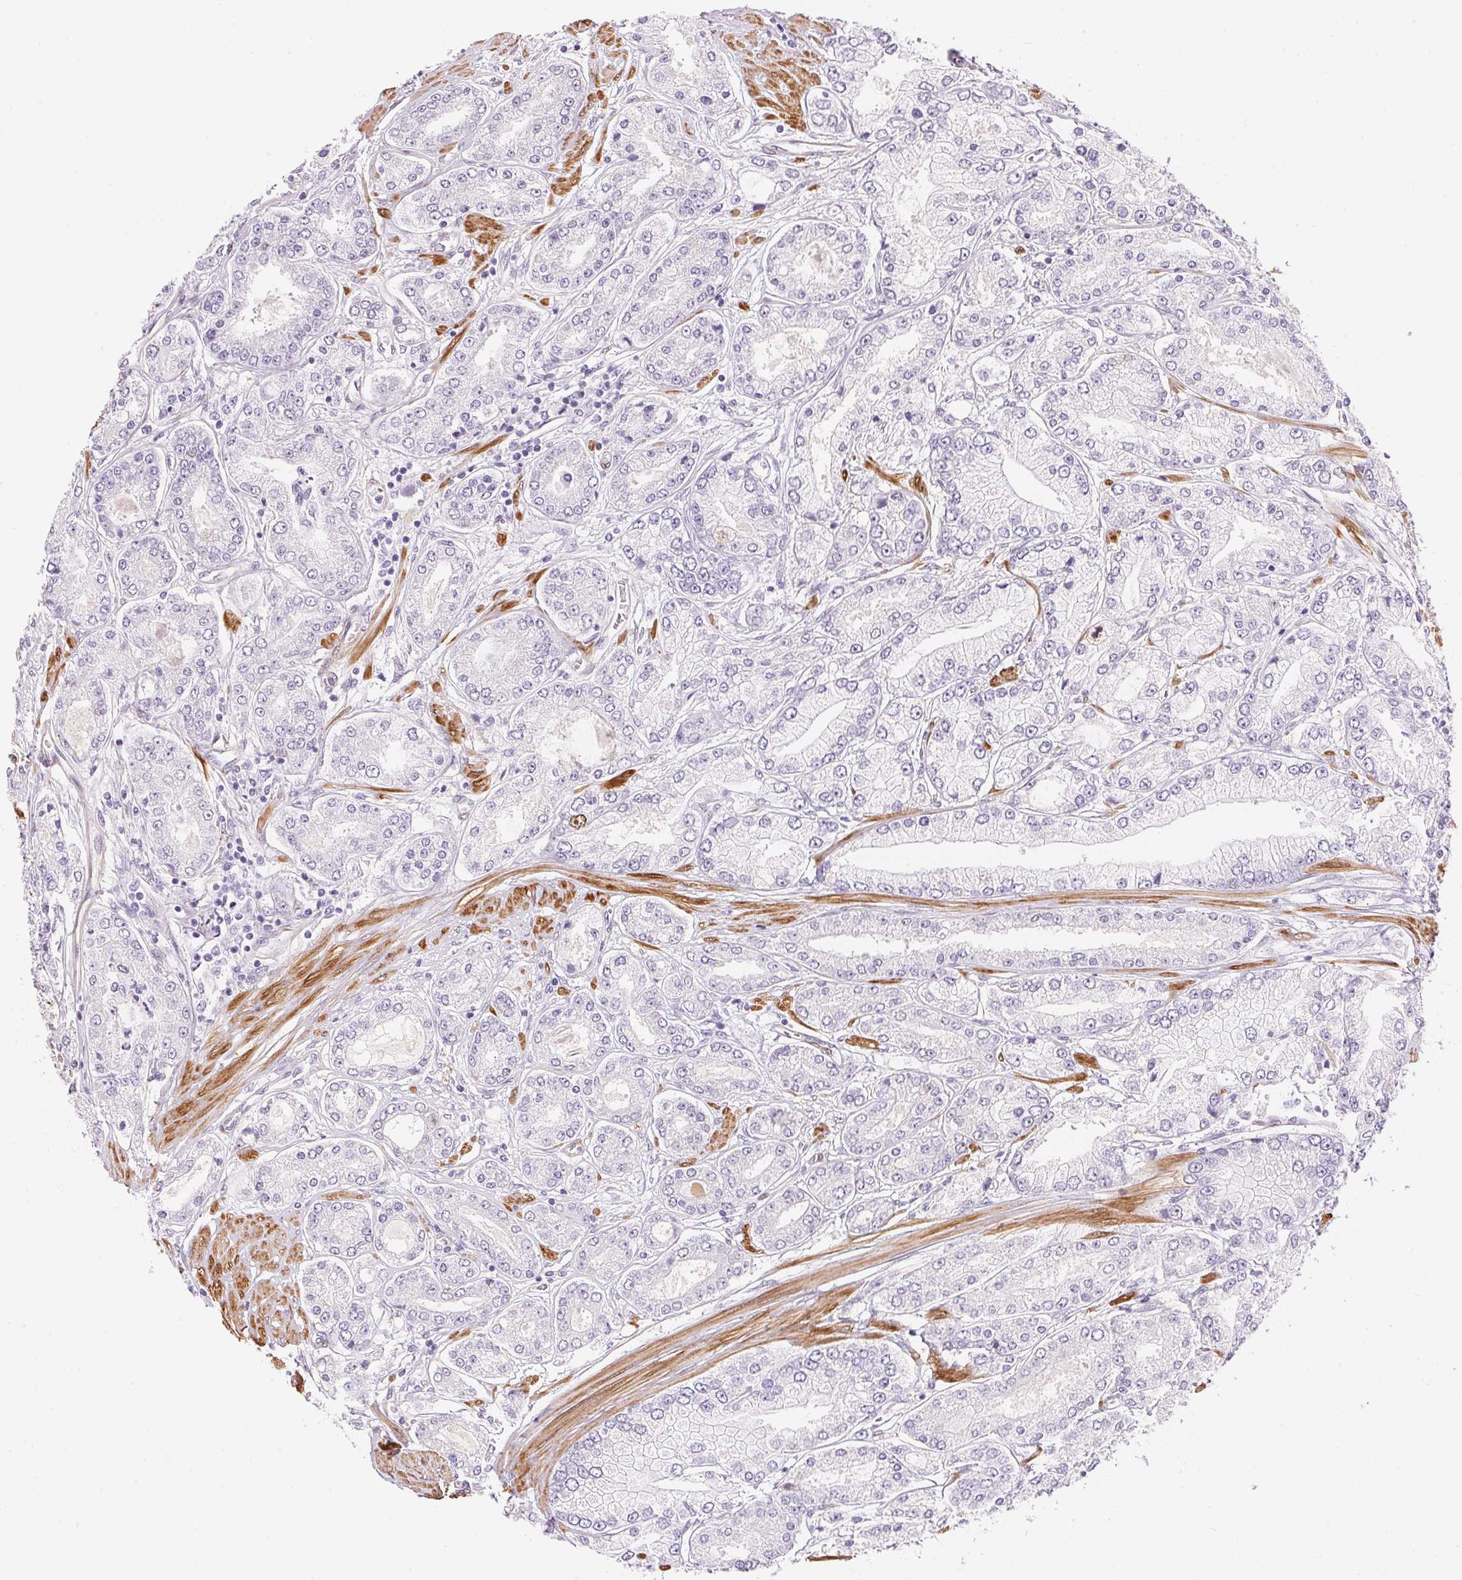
{"staining": {"intensity": "negative", "quantity": "none", "location": "none"}, "tissue": "prostate cancer", "cell_type": "Tumor cells", "image_type": "cancer", "snomed": [{"axis": "morphology", "description": "Adenocarcinoma, High grade"}, {"axis": "topography", "description": "Prostate"}], "caption": "High magnification brightfield microscopy of prostate cancer (adenocarcinoma (high-grade)) stained with DAB (3,3'-diaminobenzidine) (brown) and counterstained with hematoxylin (blue): tumor cells show no significant staining.", "gene": "SMTN", "patient": {"sex": "male", "age": 66}}